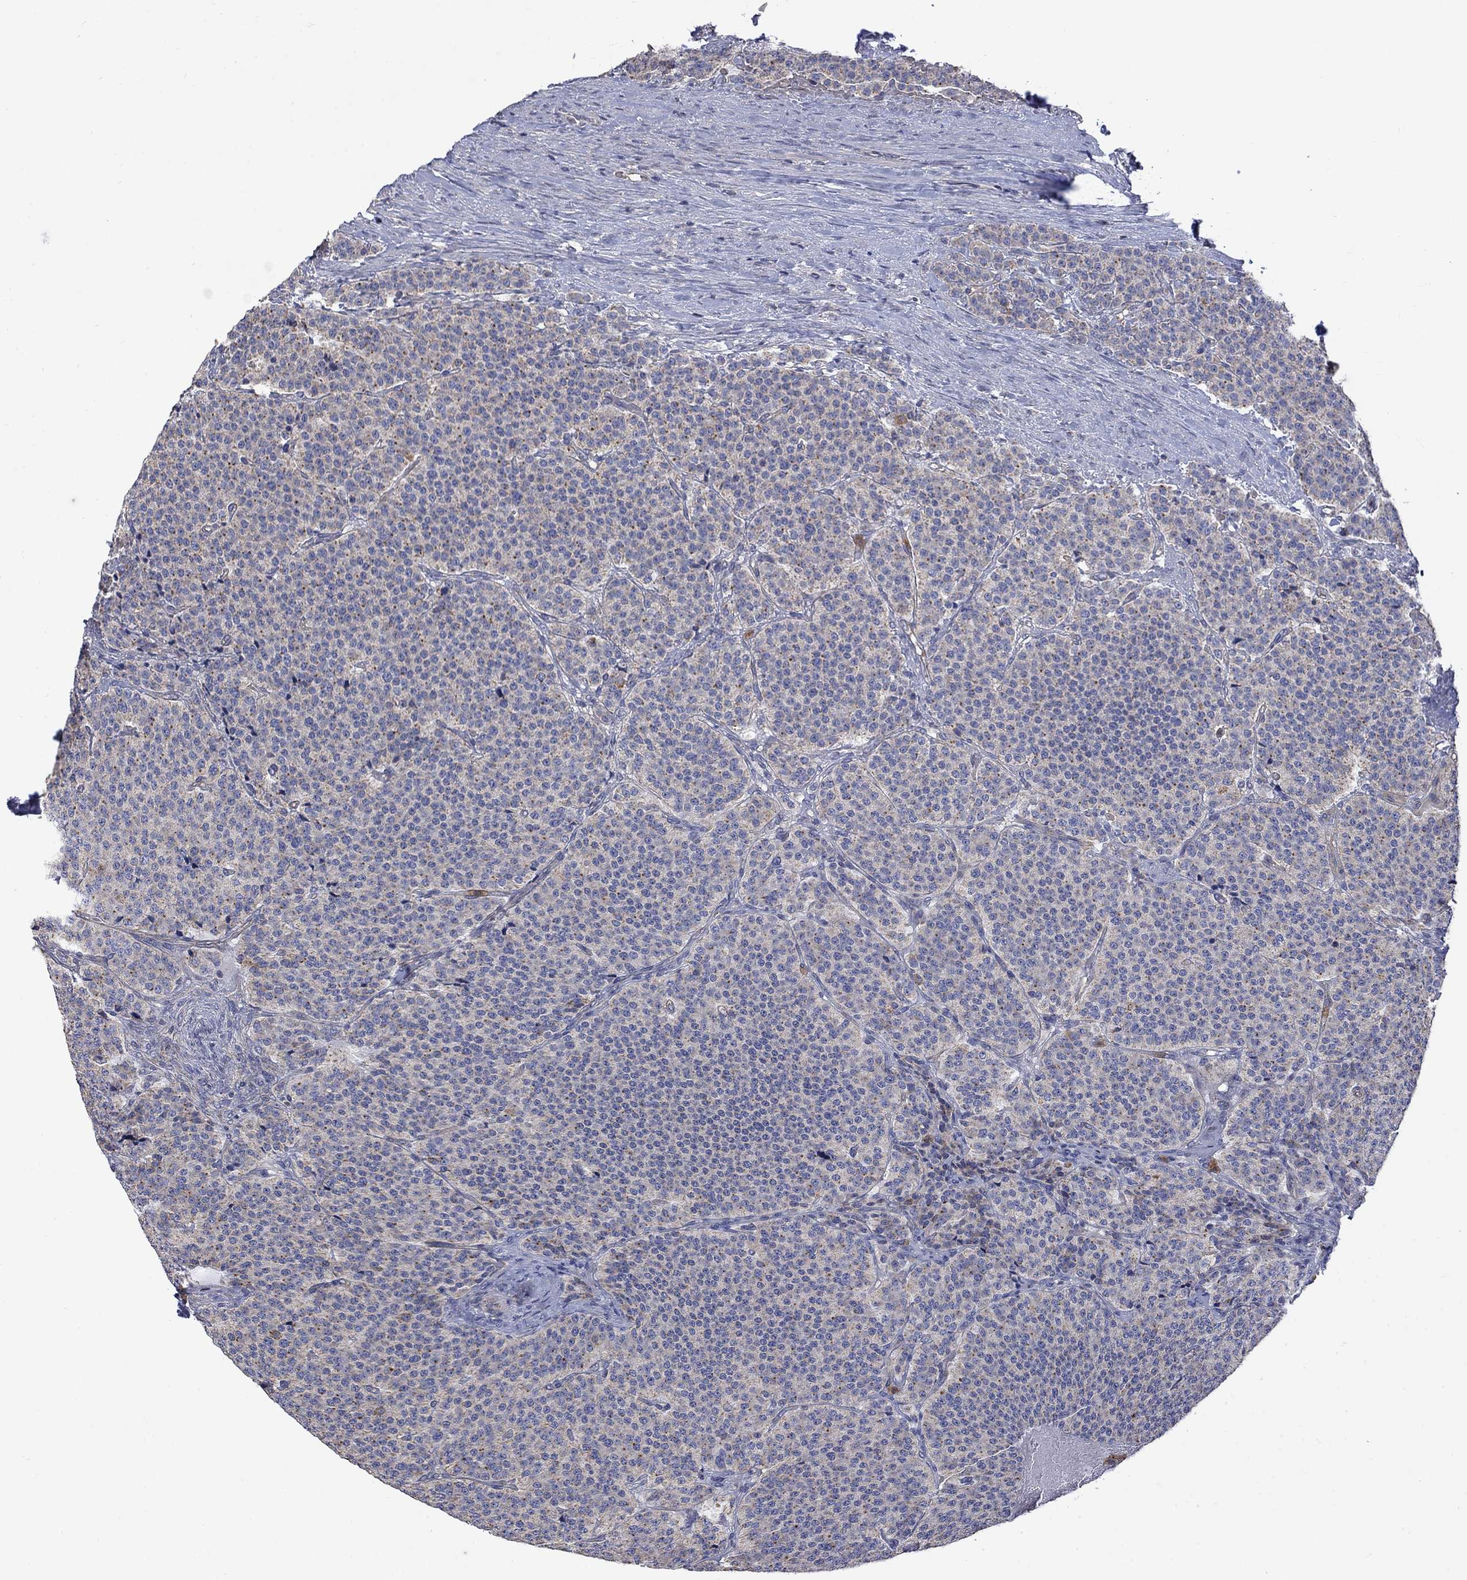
{"staining": {"intensity": "moderate", "quantity": "<25%", "location": "cytoplasmic/membranous"}, "tissue": "carcinoid", "cell_type": "Tumor cells", "image_type": "cancer", "snomed": [{"axis": "morphology", "description": "Carcinoid, malignant, NOS"}, {"axis": "topography", "description": "Small intestine"}], "caption": "The immunohistochemical stain highlights moderate cytoplasmic/membranous expression in tumor cells of carcinoid tissue. The staining is performed using DAB (3,3'-diaminobenzidine) brown chromogen to label protein expression. The nuclei are counter-stained blue using hematoxylin.", "gene": "CAMKK2", "patient": {"sex": "female", "age": 58}}